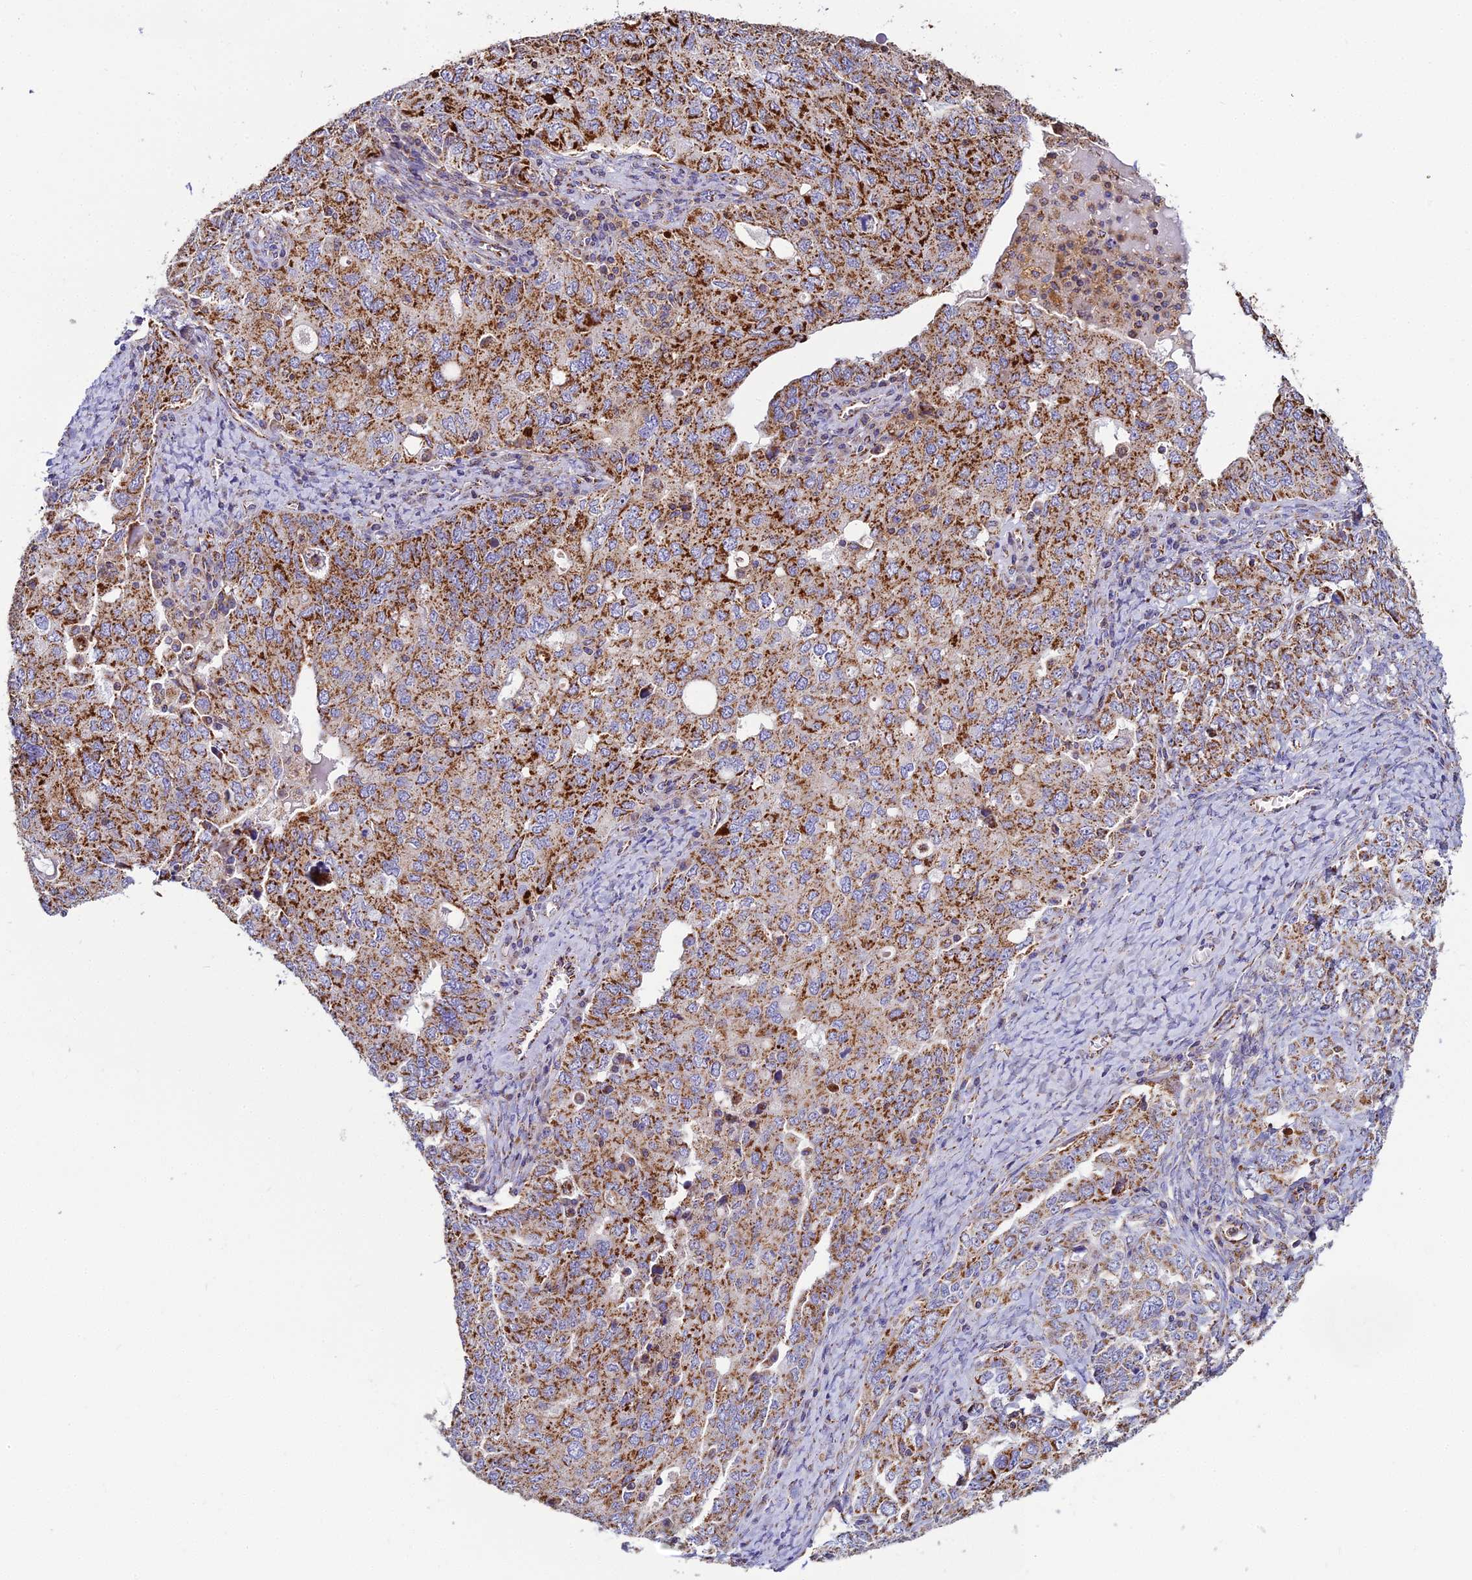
{"staining": {"intensity": "moderate", "quantity": ">75%", "location": "cytoplasmic/membranous"}, "tissue": "ovarian cancer", "cell_type": "Tumor cells", "image_type": "cancer", "snomed": [{"axis": "morphology", "description": "Carcinoma, endometroid"}, {"axis": "topography", "description": "Ovary"}], "caption": "DAB immunohistochemical staining of human ovarian cancer displays moderate cytoplasmic/membranous protein staining in approximately >75% of tumor cells.", "gene": "NIPSNAP3A", "patient": {"sex": "female", "age": 62}}